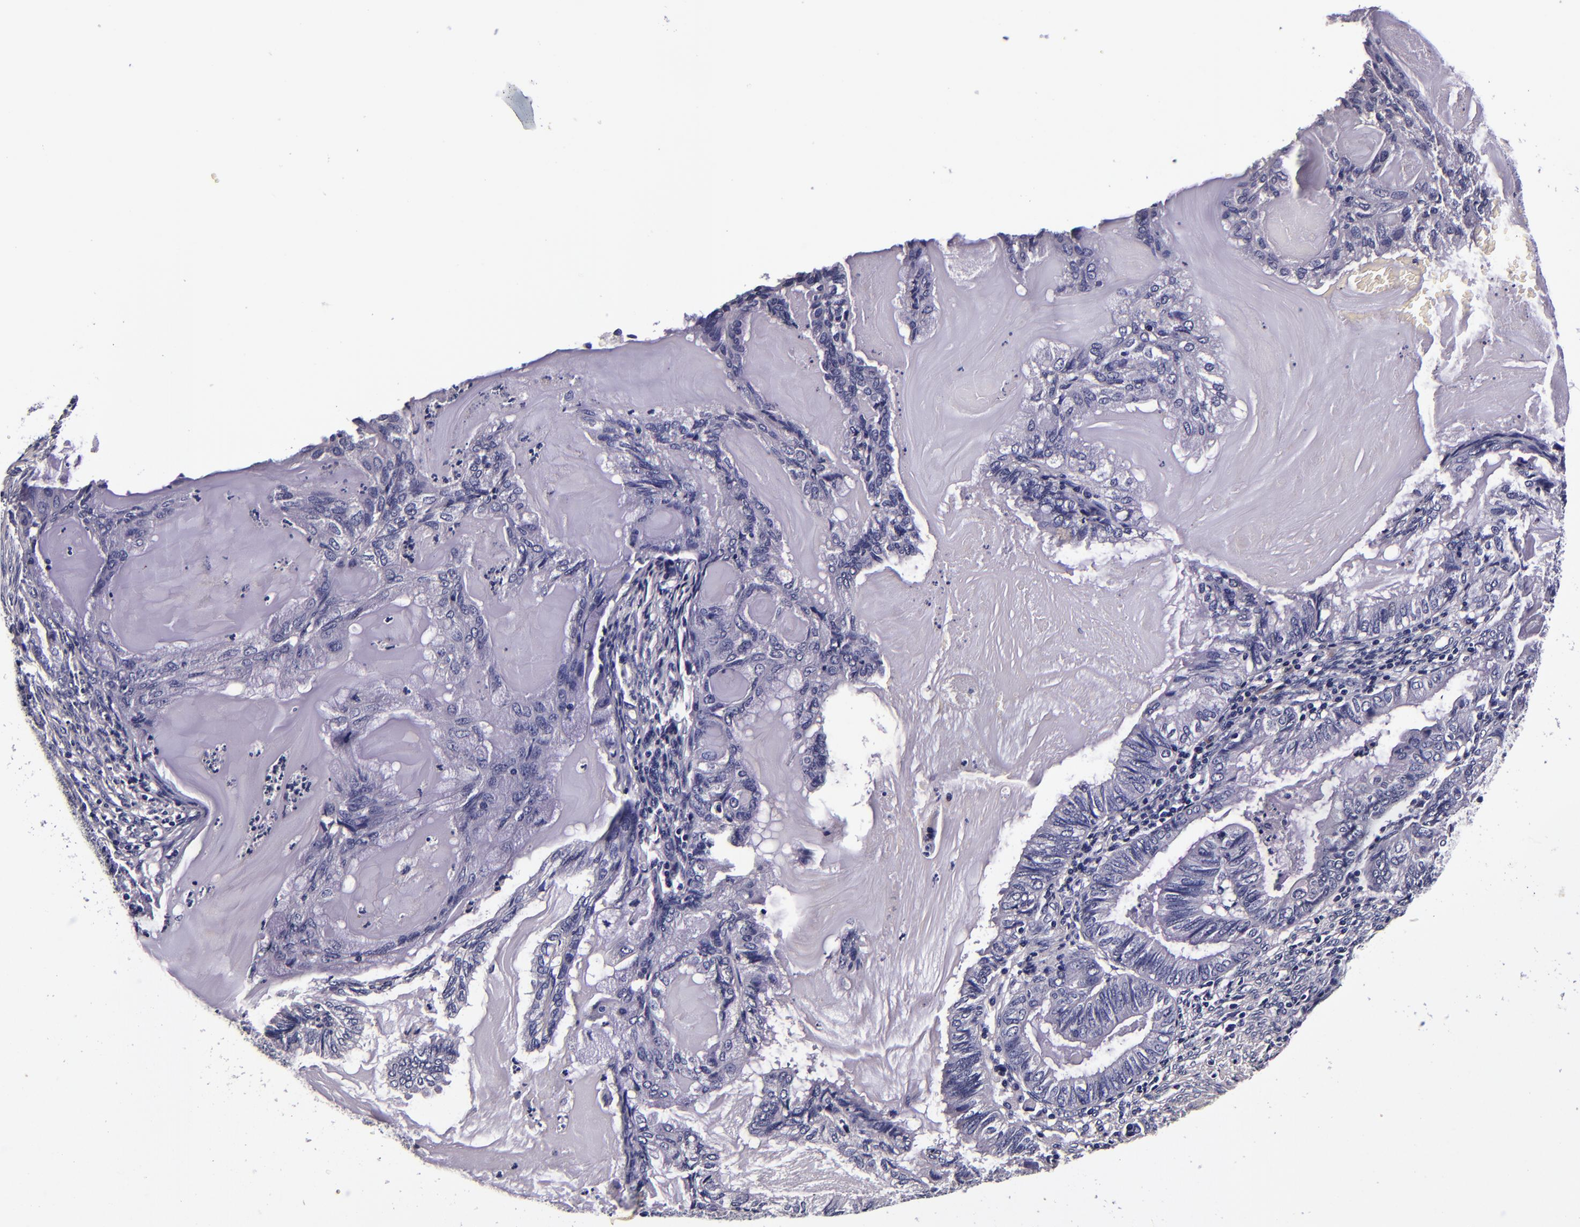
{"staining": {"intensity": "negative", "quantity": "none", "location": "none"}, "tissue": "endometrial cancer", "cell_type": "Tumor cells", "image_type": "cancer", "snomed": [{"axis": "morphology", "description": "Adenocarcinoma, NOS"}, {"axis": "topography", "description": "Endometrium"}], "caption": "Human endometrial cancer (adenocarcinoma) stained for a protein using immunohistochemistry exhibits no expression in tumor cells.", "gene": "FBN1", "patient": {"sex": "female", "age": 86}}